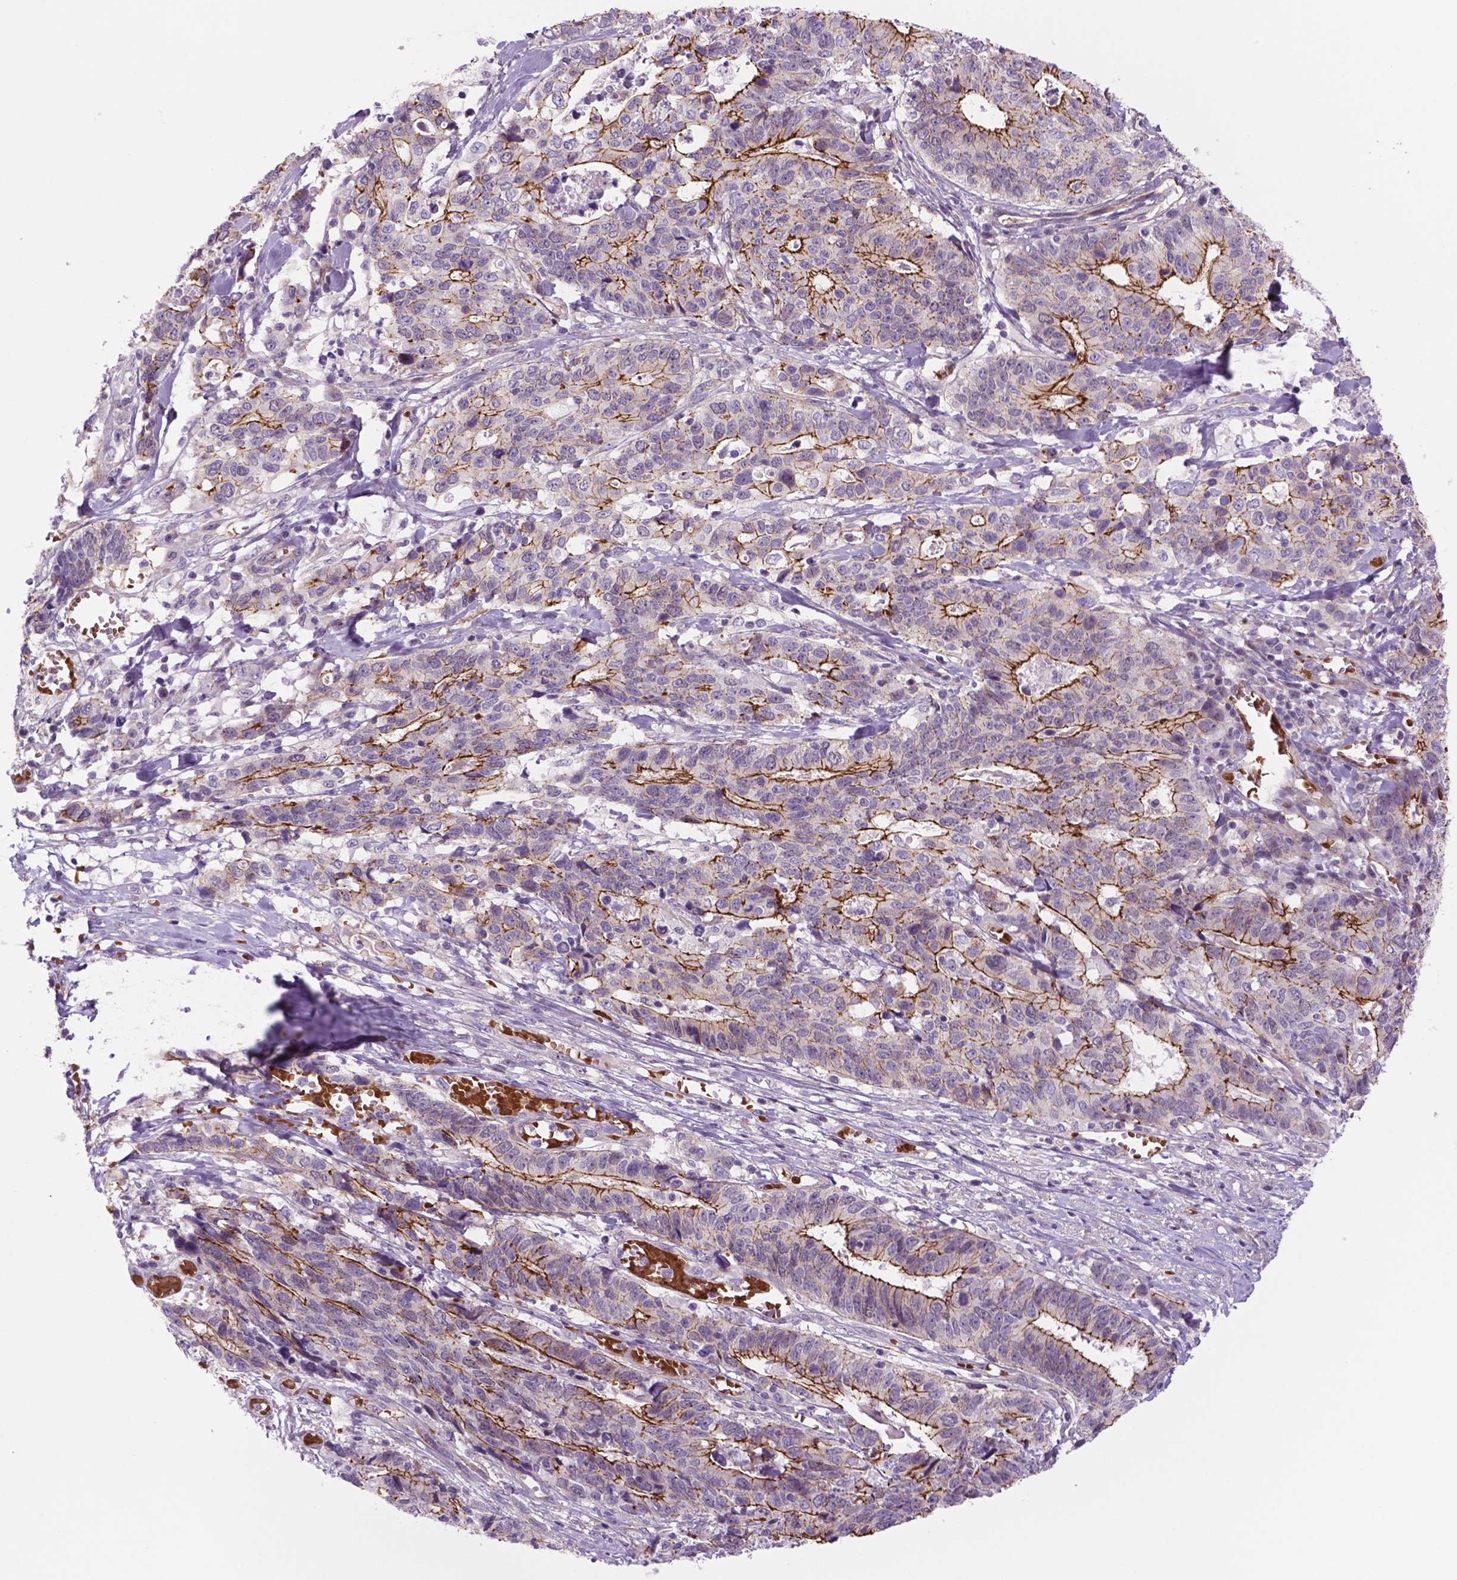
{"staining": {"intensity": "moderate", "quantity": "25%-75%", "location": "cytoplasmic/membranous"}, "tissue": "stomach cancer", "cell_type": "Tumor cells", "image_type": "cancer", "snomed": [{"axis": "morphology", "description": "Adenocarcinoma, NOS"}, {"axis": "topography", "description": "Stomach, upper"}], "caption": "Approximately 25%-75% of tumor cells in adenocarcinoma (stomach) show moderate cytoplasmic/membranous protein expression as visualized by brown immunohistochemical staining.", "gene": "RND3", "patient": {"sex": "female", "age": 67}}